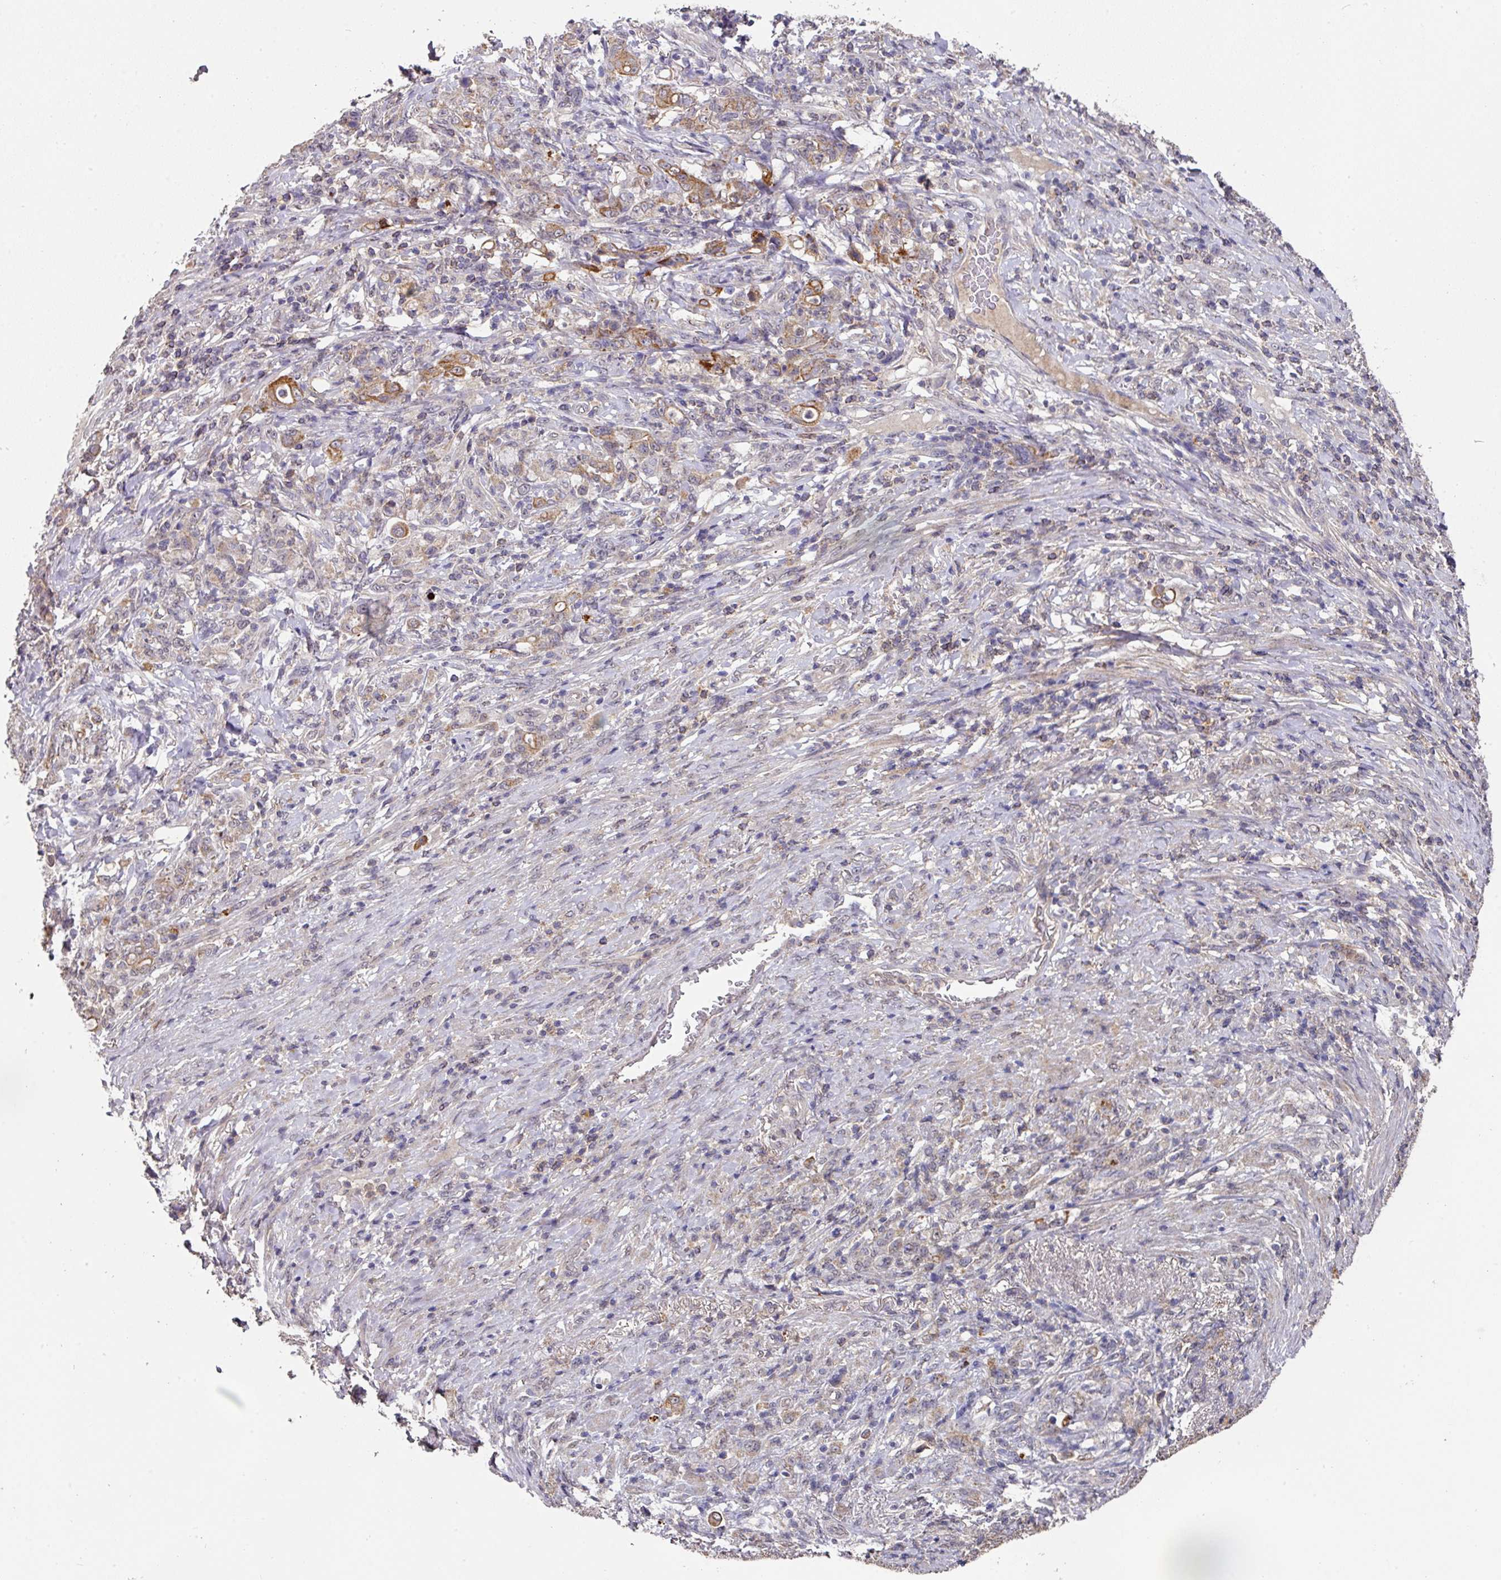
{"staining": {"intensity": "moderate", "quantity": "25%-75%", "location": "cytoplasmic/membranous"}, "tissue": "stomach cancer", "cell_type": "Tumor cells", "image_type": "cancer", "snomed": [{"axis": "morphology", "description": "Adenocarcinoma, NOS"}, {"axis": "topography", "description": "Stomach"}], "caption": "Brown immunohistochemical staining in stomach cancer (adenocarcinoma) demonstrates moderate cytoplasmic/membranous expression in approximately 25%-75% of tumor cells. (DAB IHC, brown staining for protein, blue staining for nuclei).", "gene": "EXTL3", "patient": {"sex": "female", "age": 79}}